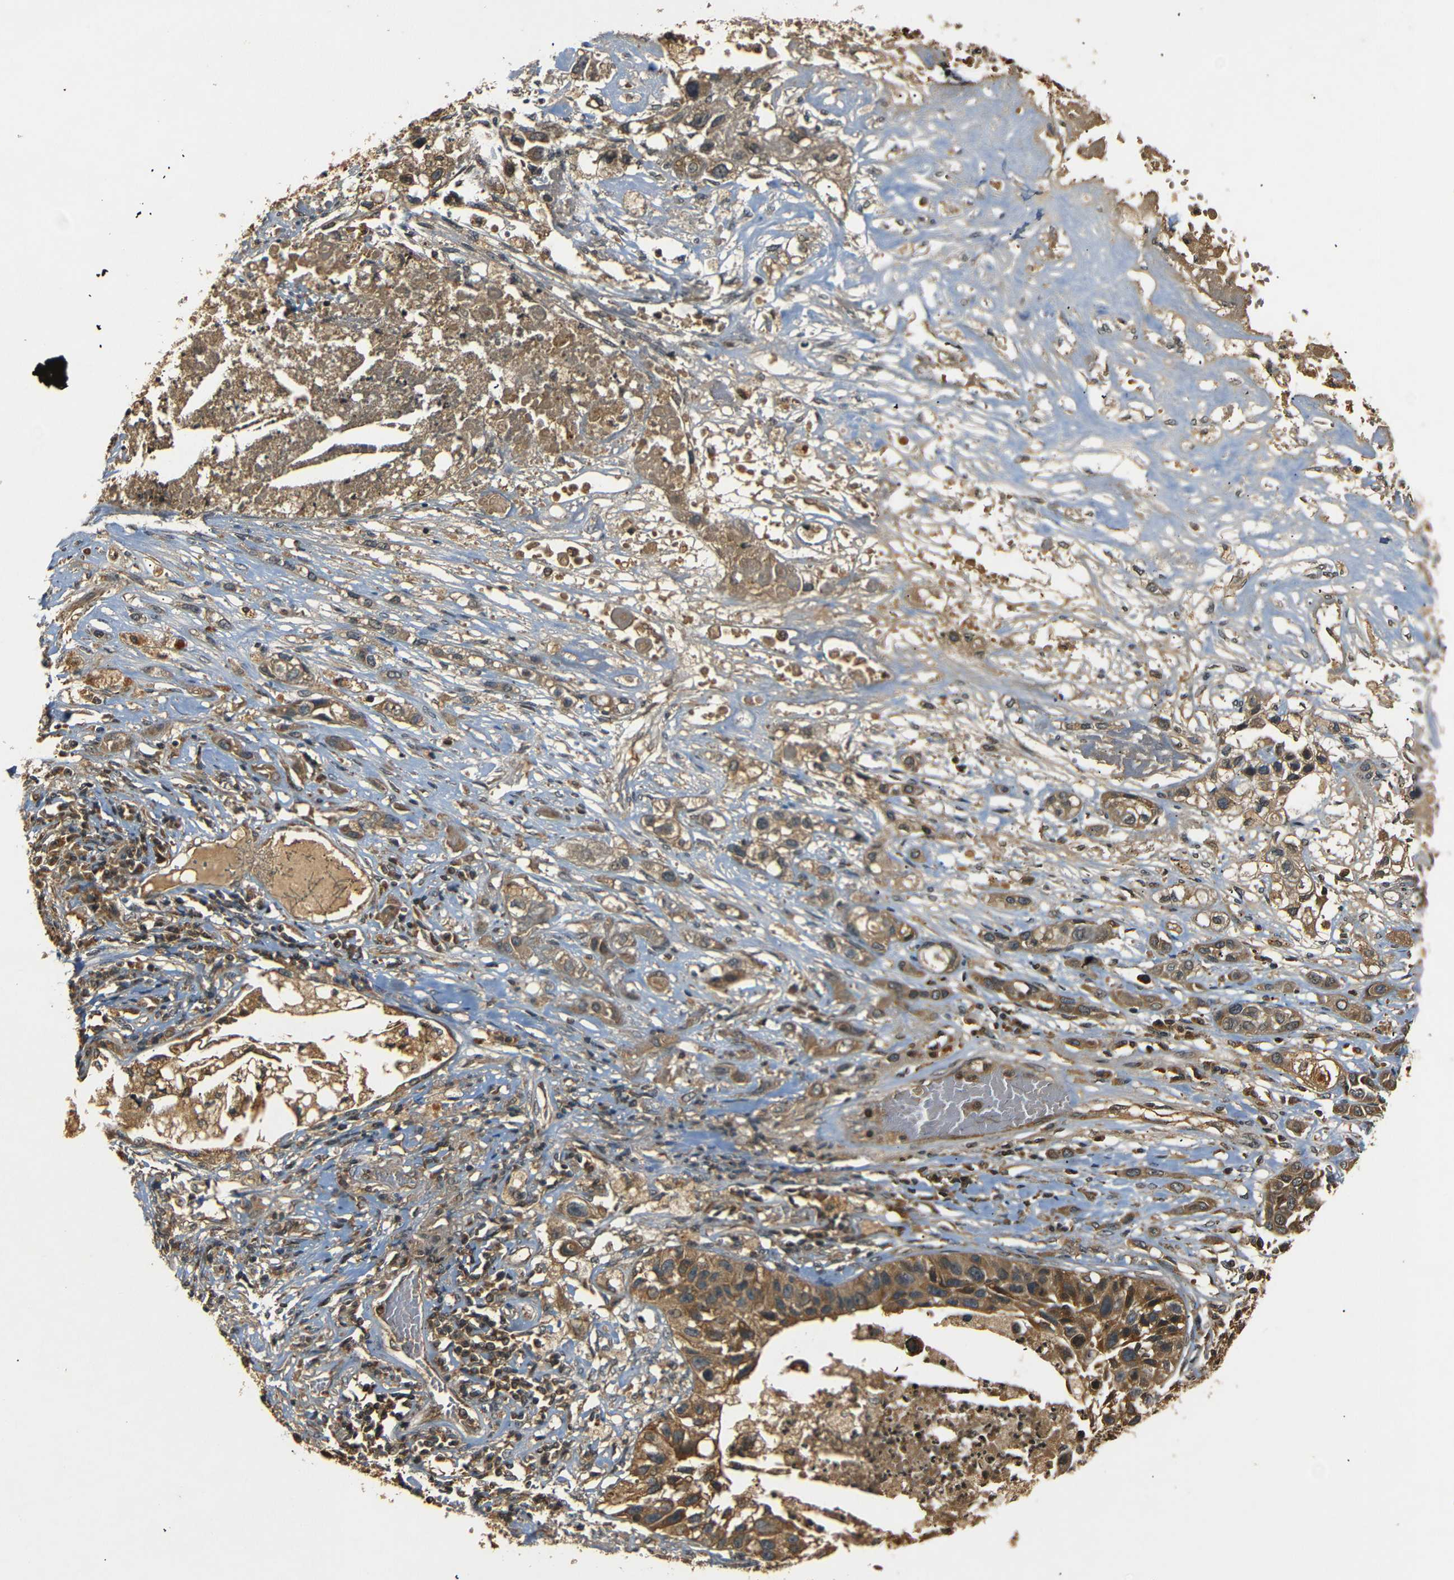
{"staining": {"intensity": "moderate", "quantity": ">75%", "location": "cytoplasmic/membranous"}, "tissue": "lung cancer", "cell_type": "Tumor cells", "image_type": "cancer", "snomed": [{"axis": "morphology", "description": "Squamous cell carcinoma, NOS"}, {"axis": "topography", "description": "Lung"}], "caption": "Immunohistochemical staining of squamous cell carcinoma (lung) demonstrates moderate cytoplasmic/membranous protein staining in about >75% of tumor cells. Nuclei are stained in blue.", "gene": "TANK", "patient": {"sex": "male", "age": 71}}